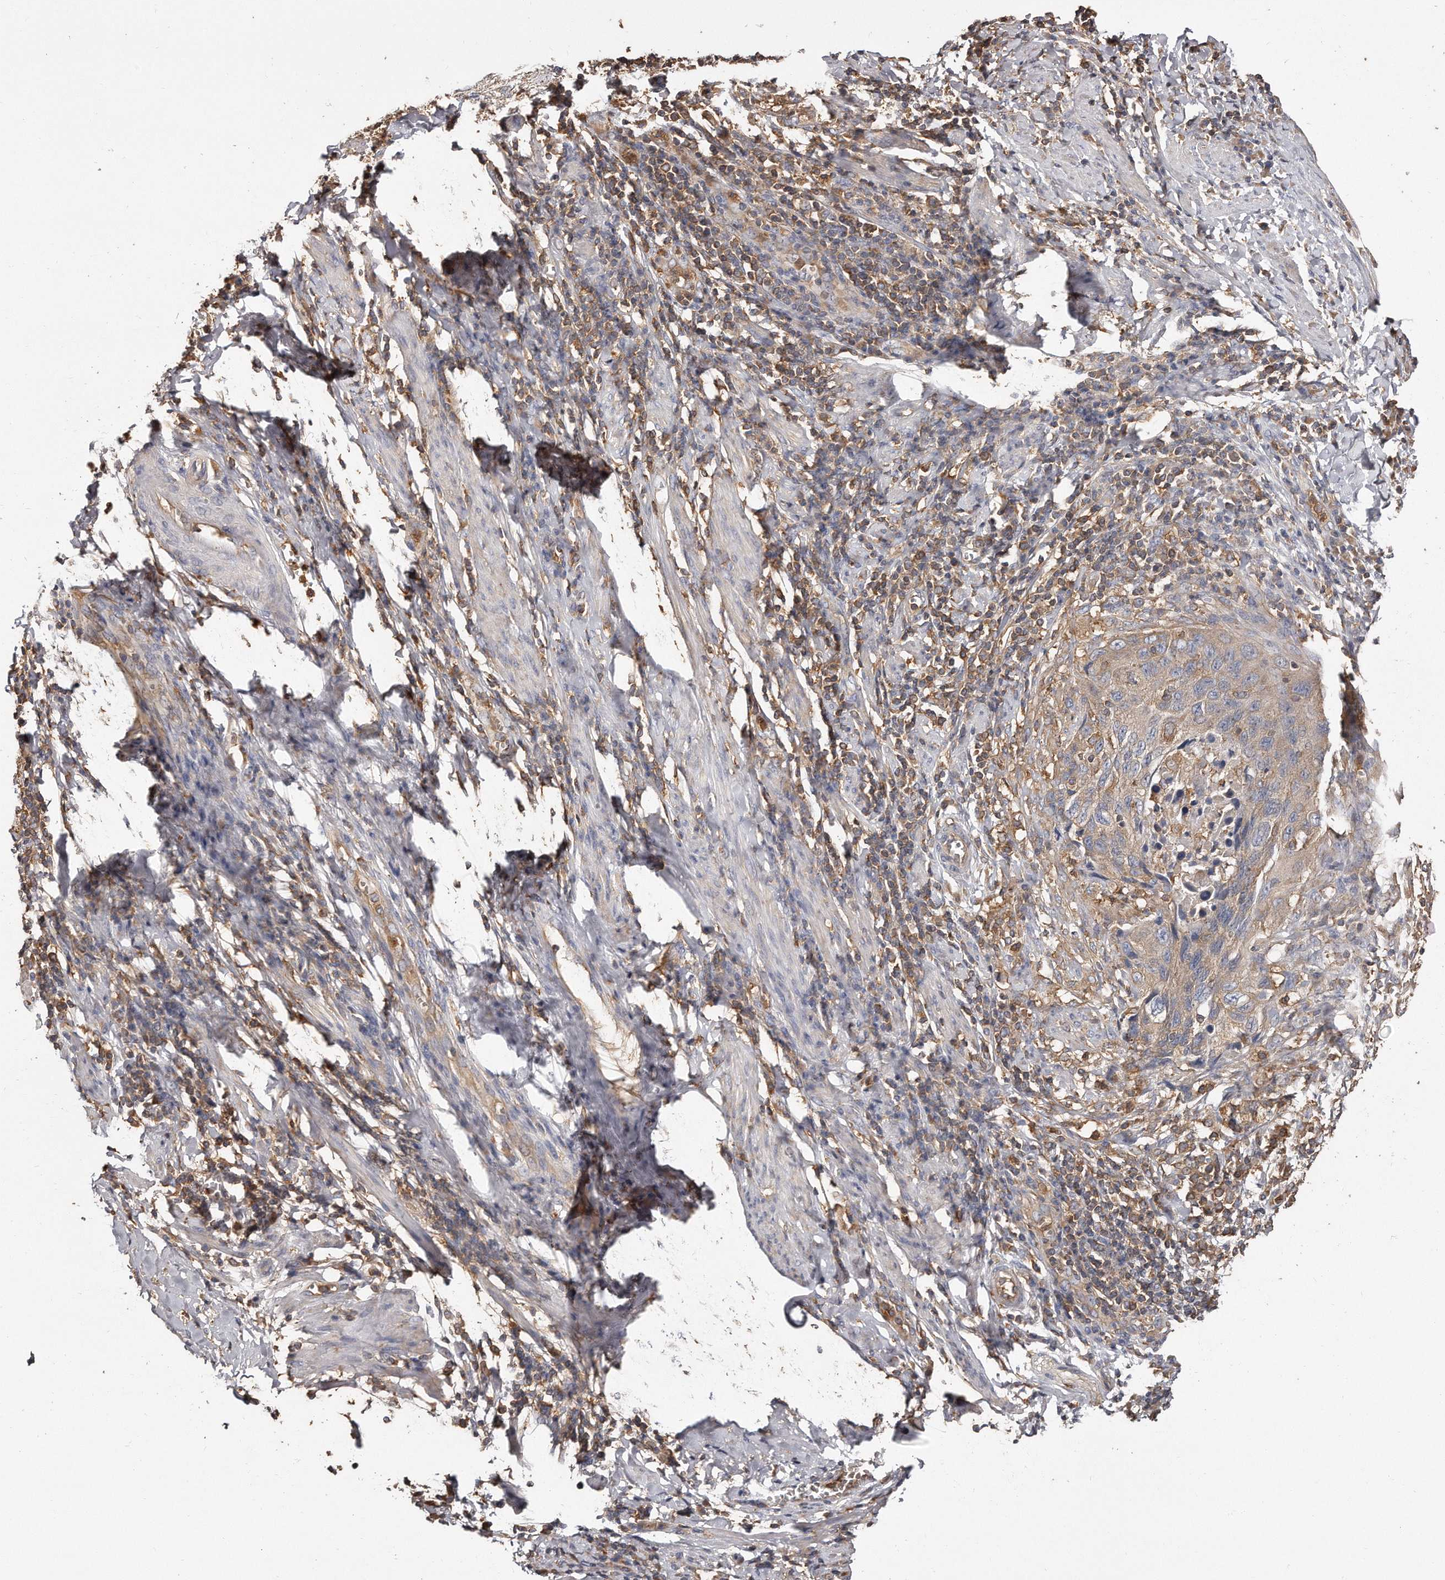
{"staining": {"intensity": "moderate", "quantity": ">75%", "location": "cytoplasmic/membranous"}, "tissue": "cervical cancer", "cell_type": "Tumor cells", "image_type": "cancer", "snomed": [{"axis": "morphology", "description": "Squamous cell carcinoma, NOS"}, {"axis": "topography", "description": "Cervix"}], "caption": "Cervical cancer (squamous cell carcinoma) stained with DAB immunohistochemistry displays medium levels of moderate cytoplasmic/membranous positivity in about >75% of tumor cells.", "gene": "CAP1", "patient": {"sex": "female", "age": 53}}